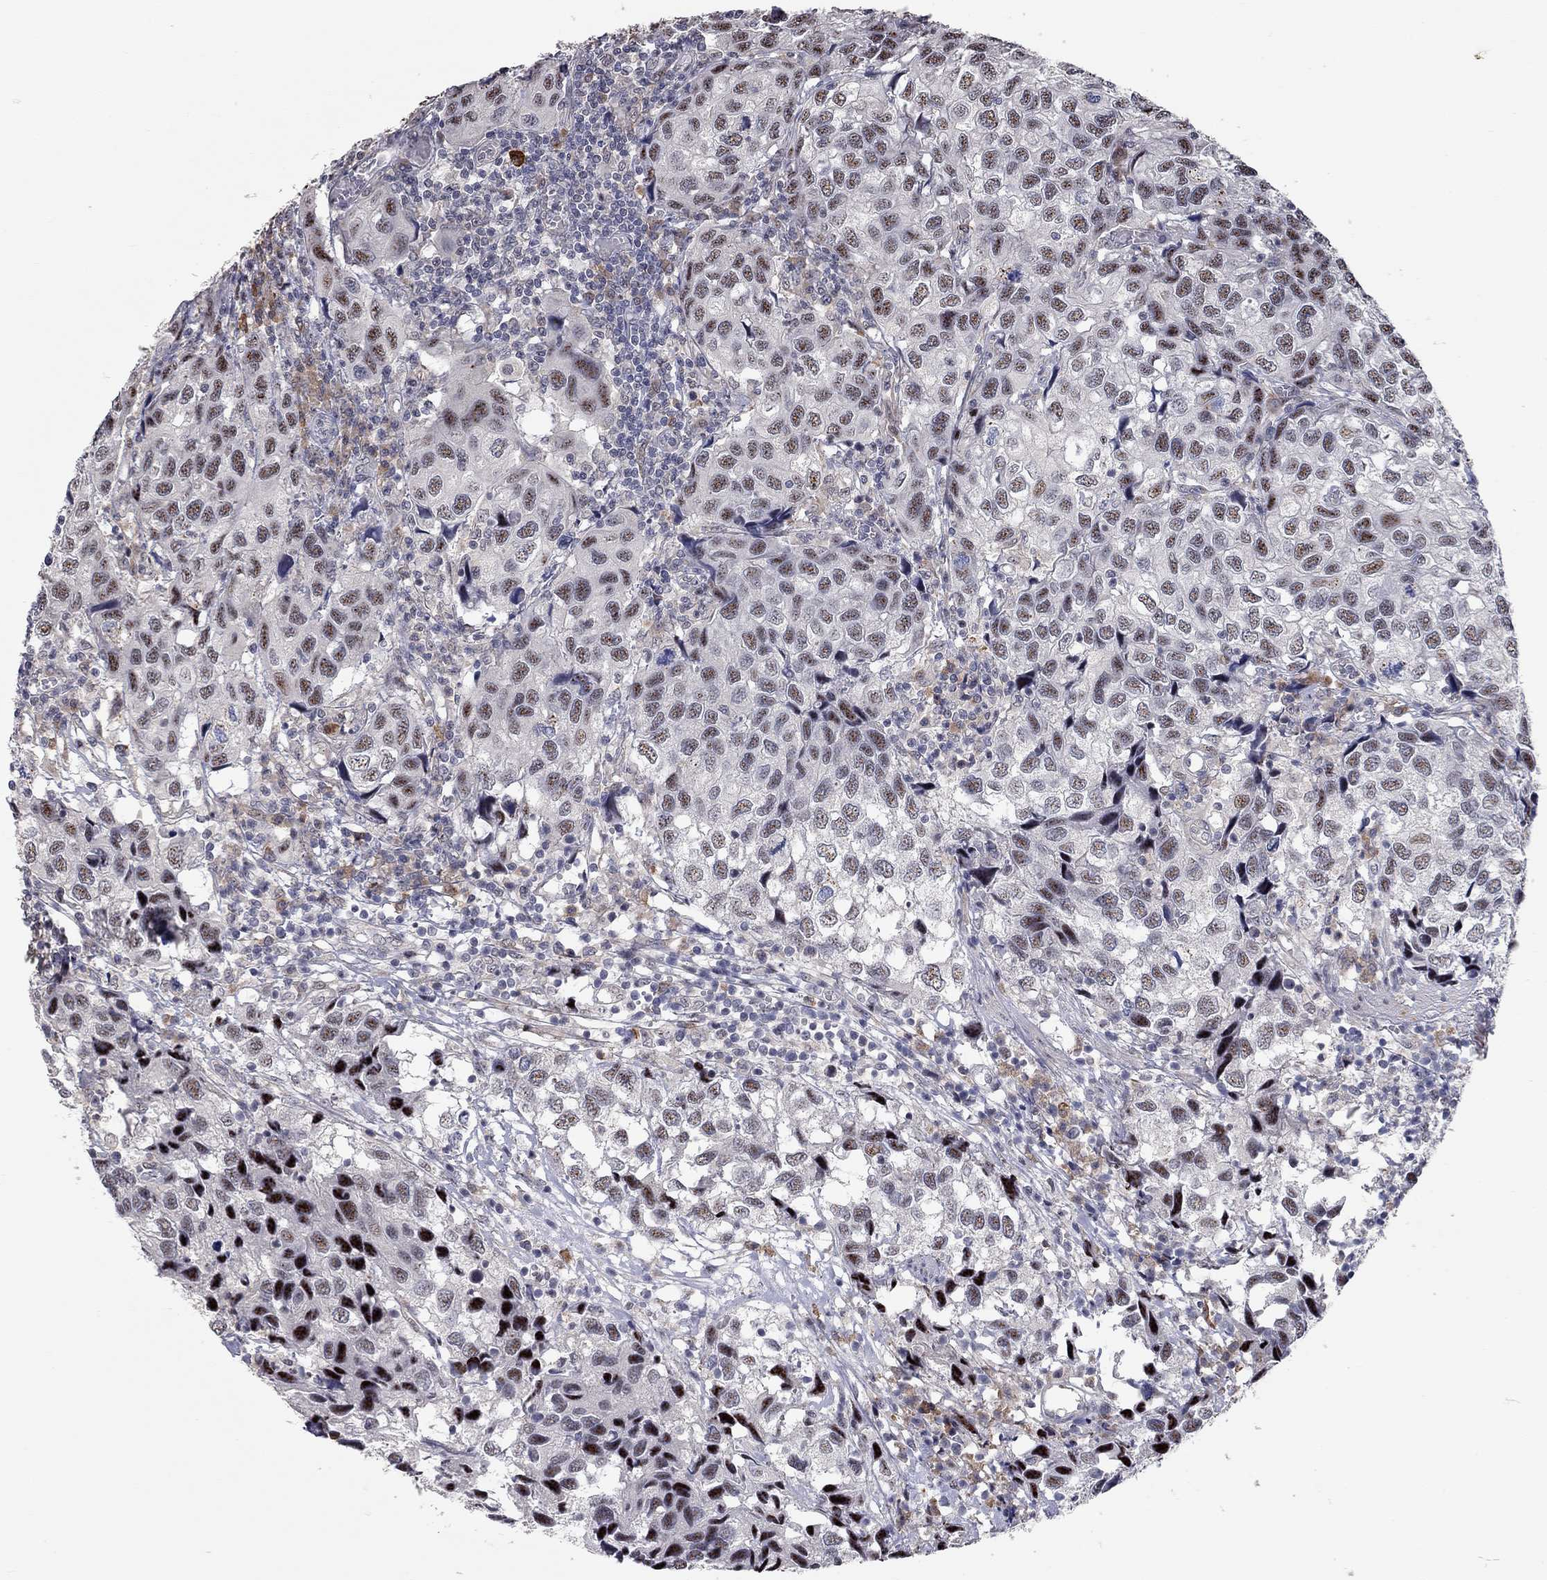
{"staining": {"intensity": "moderate", "quantity": "<25%", "location": "nuclear"}, "tissue": "urothelial cancer", "cell_type": "Tumor cells", "image_type": "cancer", "snomed": [{"axis": "morphology", "description": "Urothelial carcinoma, High grade"}, {"axis": "topography", "description": "Urinary bladder"}], "caption": "Urothelial cancer stained for a protein demonstrates moderate nuclear positivity in tumor cells. The protein is stained brown, and the nuclei are stained in blue (DAB IHC with brightfield microscopy, high magnification).", "gene": "XAGE2", "patient": {"sex": "male", "age": 79}}